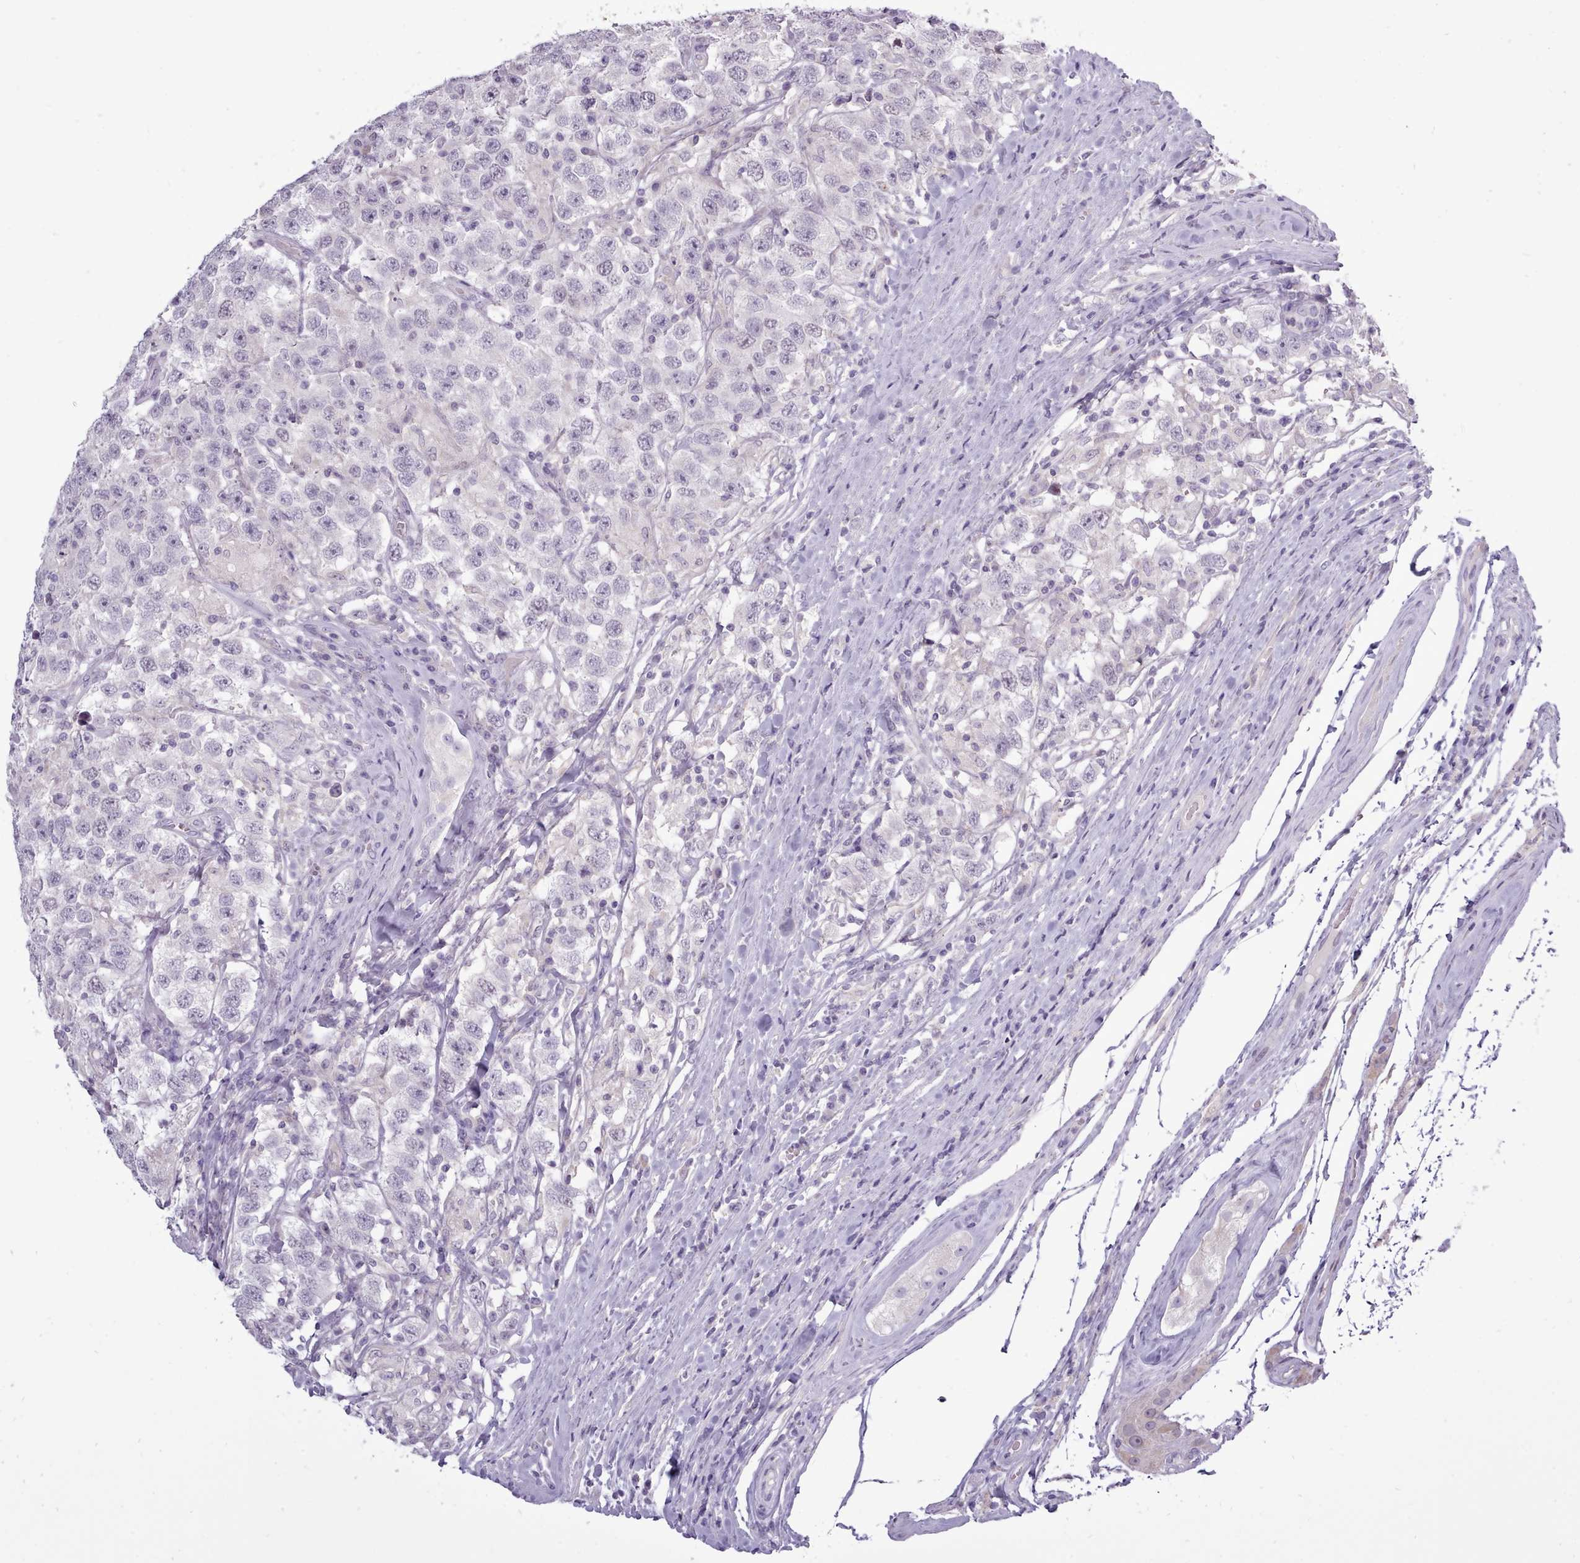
{"staining": {"intensity": "negative", "quantity": "none", "location": "none"}, "tissue": "testis cancer", "cell_type": "Tumor cells", "image_type": "cancer", "snomed": [{"axis": "morphology", "description": "Seminoma, NOS"}, {"axis": "topography", "description": "Testis"}], "caption": "Image shows no protein positivity in tumor cells of testis cancer (seminoma) tissue.", "gene": "BDKRB2", "patient": {"sex": "male", "age": 41}}